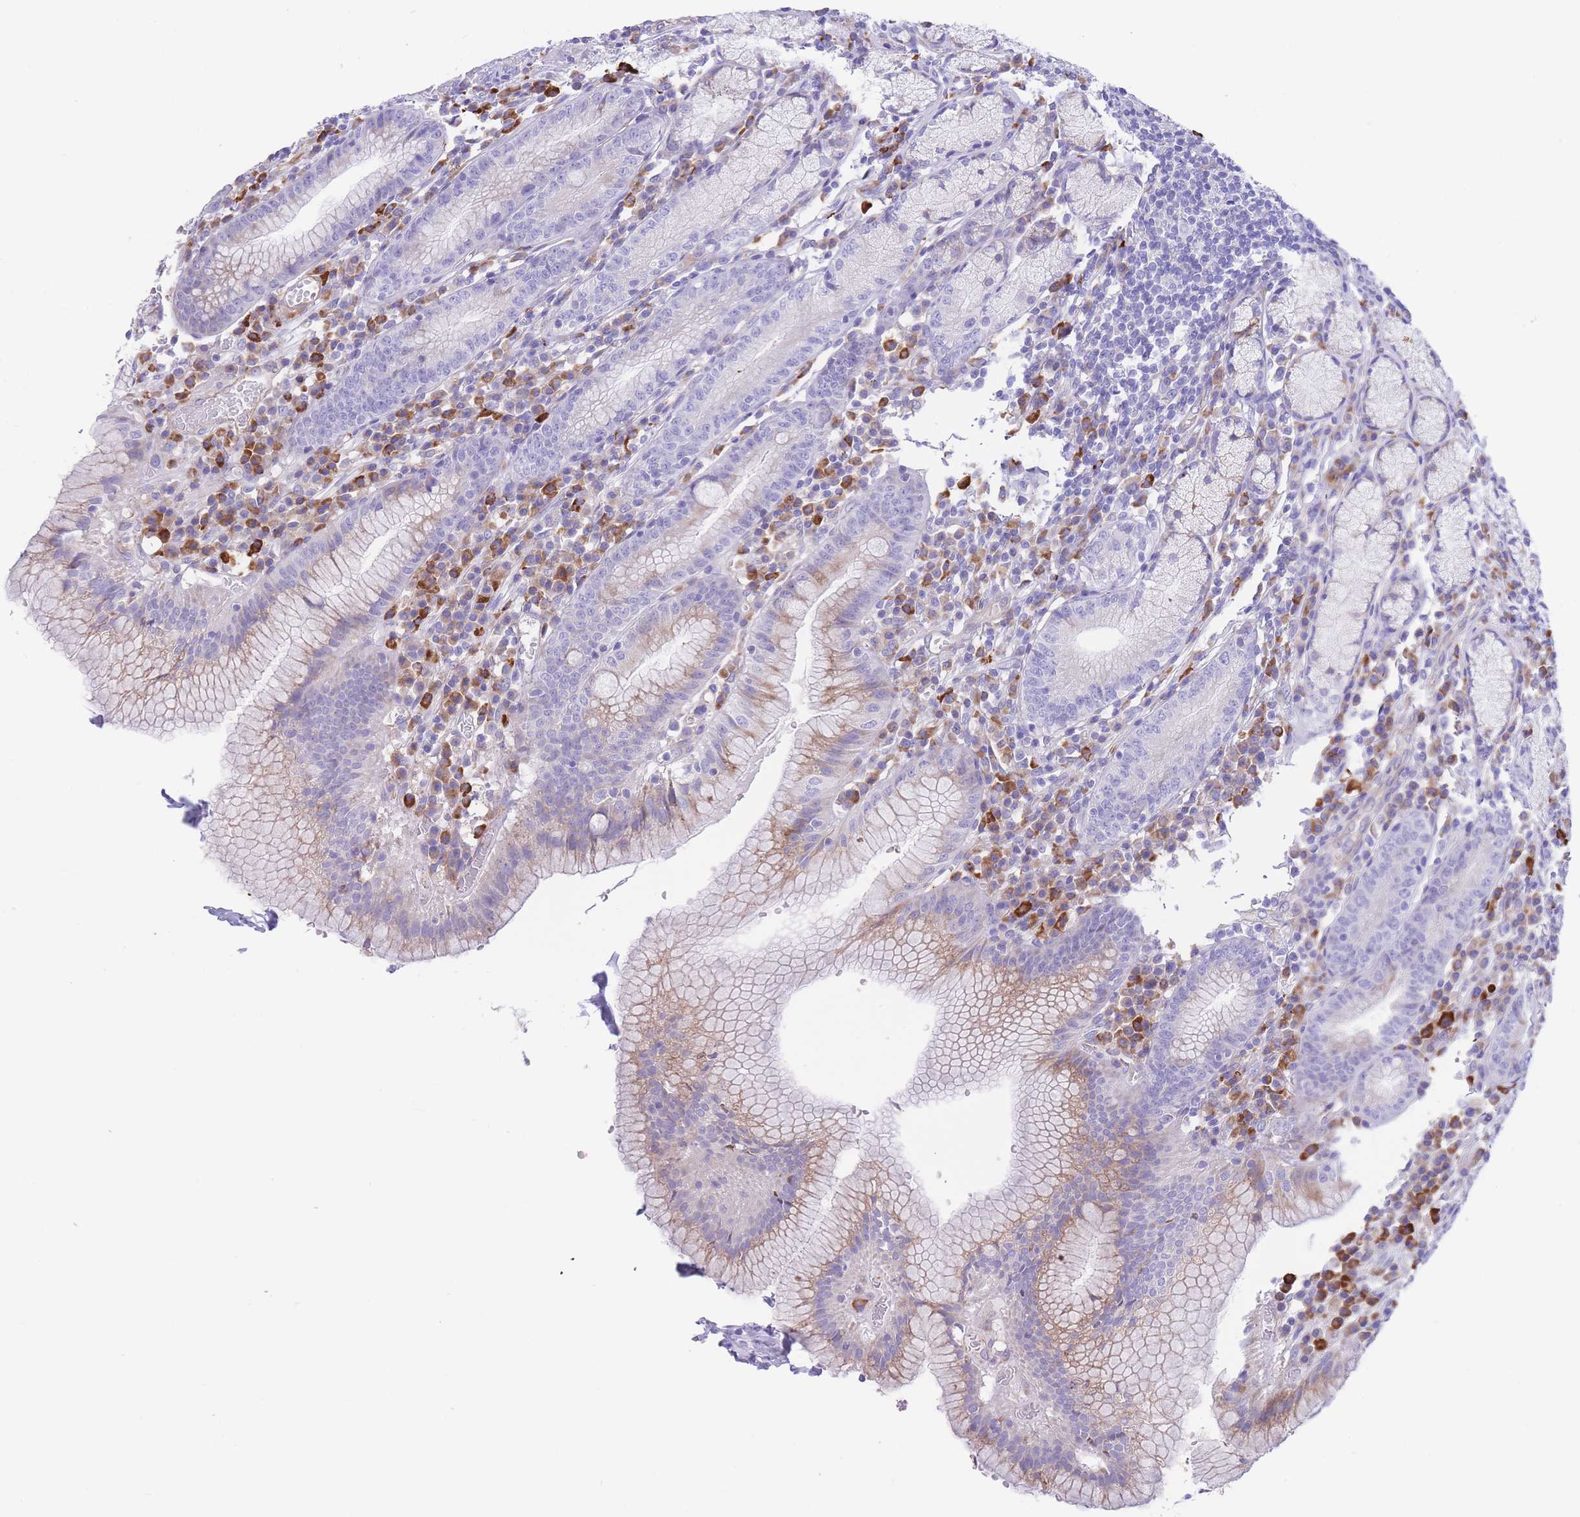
{"staining": {"intensity": "weak", "quantity": "<25%", "location": "cytoplasmic/membranous"}, "tissue": "stomach", "cell_type": "Glandular cells", "image_type": "normal", "snomed": [{"axis": "morphology", "description": "Normal tissue, NOS"}, {"axis": "topography", "description": "Stomach"}], "caption": "Photomicrograph shows no significant protein positivity in glandular cells of unremarkable stomach. The staining is performed using DAB (3,3'-diaminobenzidine) brown chromogen with nuclei counter-stained in using hematoxylin.", "gene": "DET1", "patient": {"sex": "male", "age": 55}}